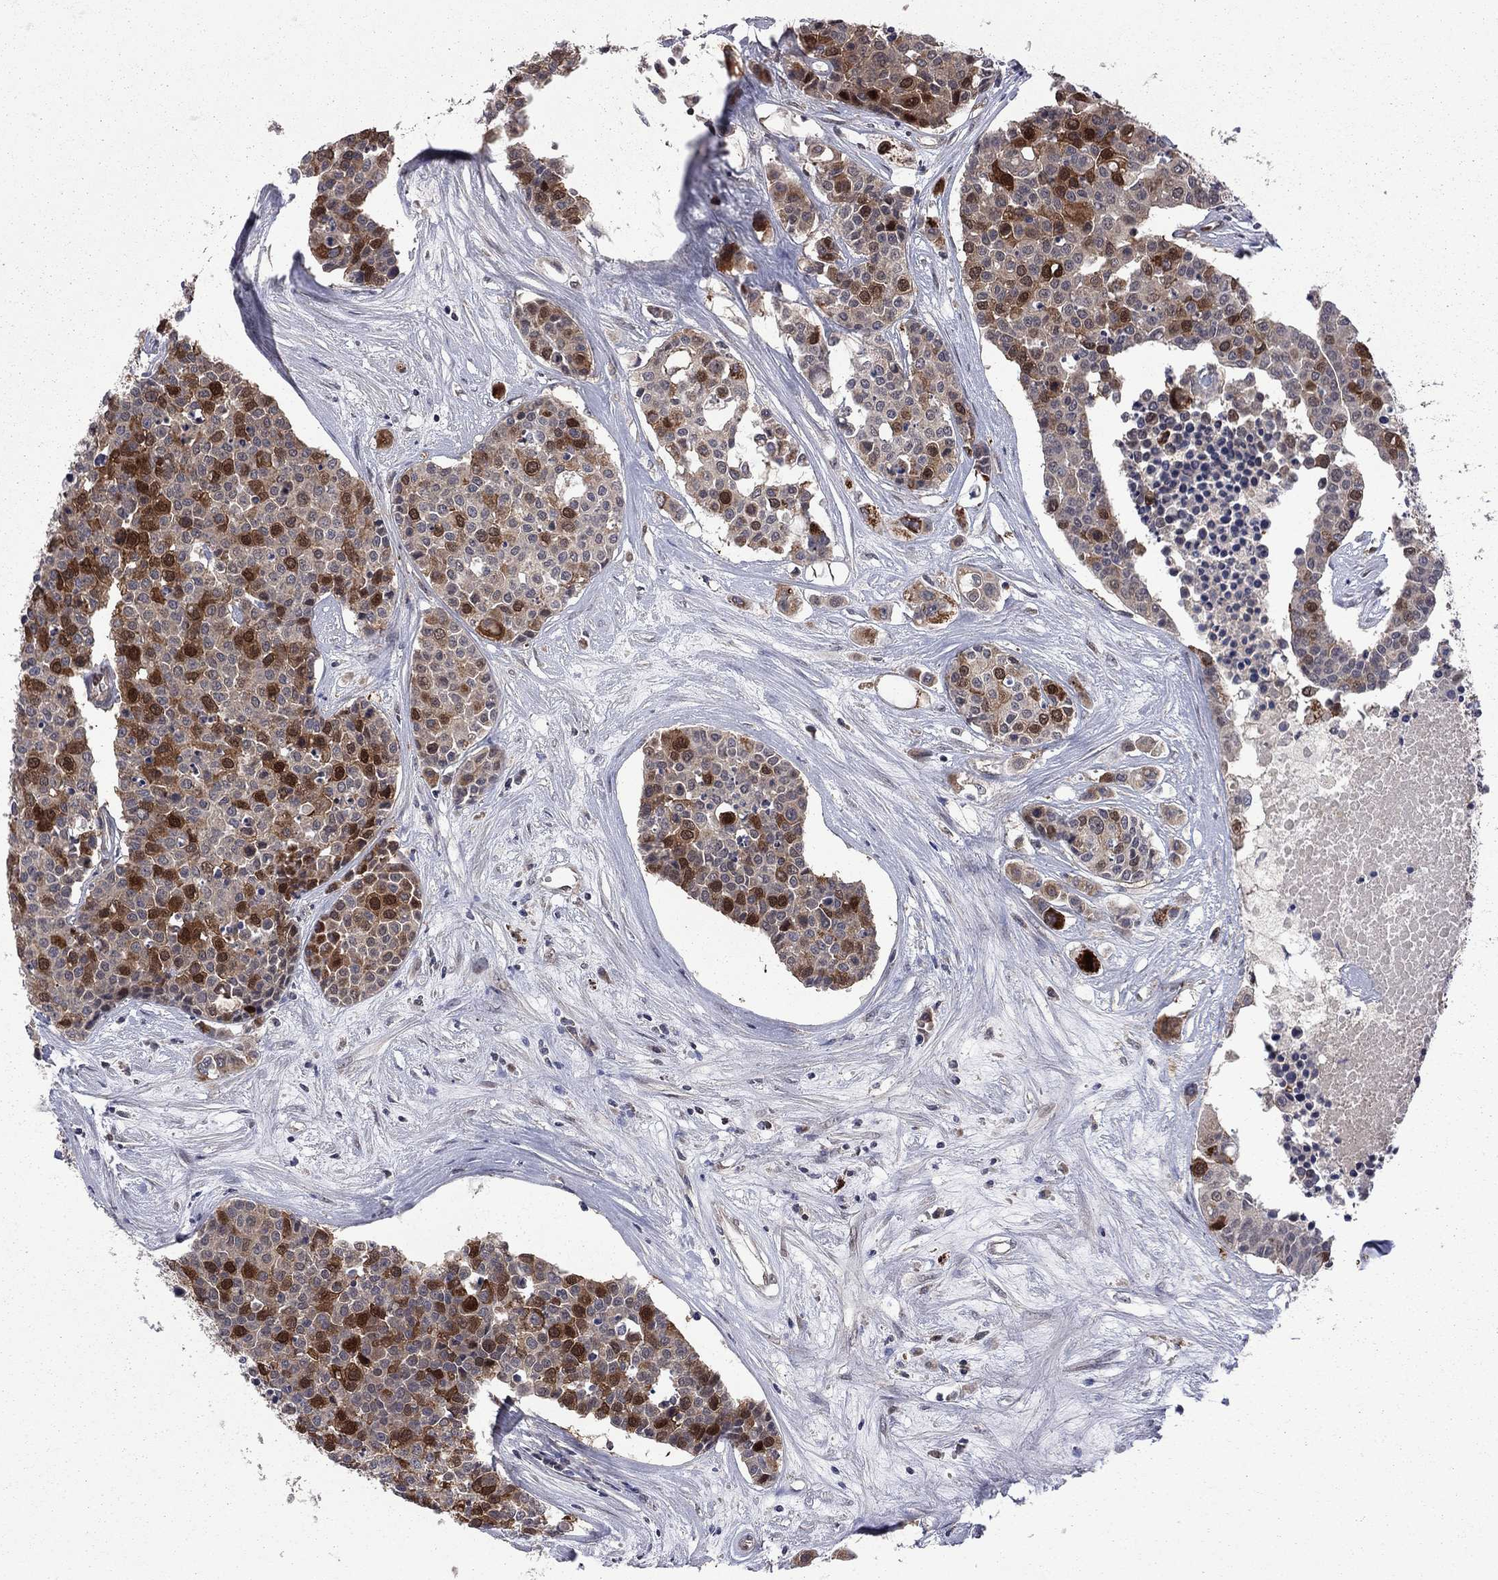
{"staining": {"intensity": "strong", "quantity": "<25%", "location": "cytoplasmic/membranous,nuclear"}, "tissue": "carcinoid", "cell_type": "Tumor cells", "image_type": "cancer", "snomed": [{"axis": "morphology", "description": "Carcinoid, malignant, NOS"}, {"axis": "topography", "description": "Colon"}], "caption": "Carcinoid tissue displays strong cytoplasmic/membranous and nuclear positivity in about <25% of tumor cells, visualized by immunohistochemistry.", "gene": "GPAA1", "patient": {"sex": "male", "age": 81}}